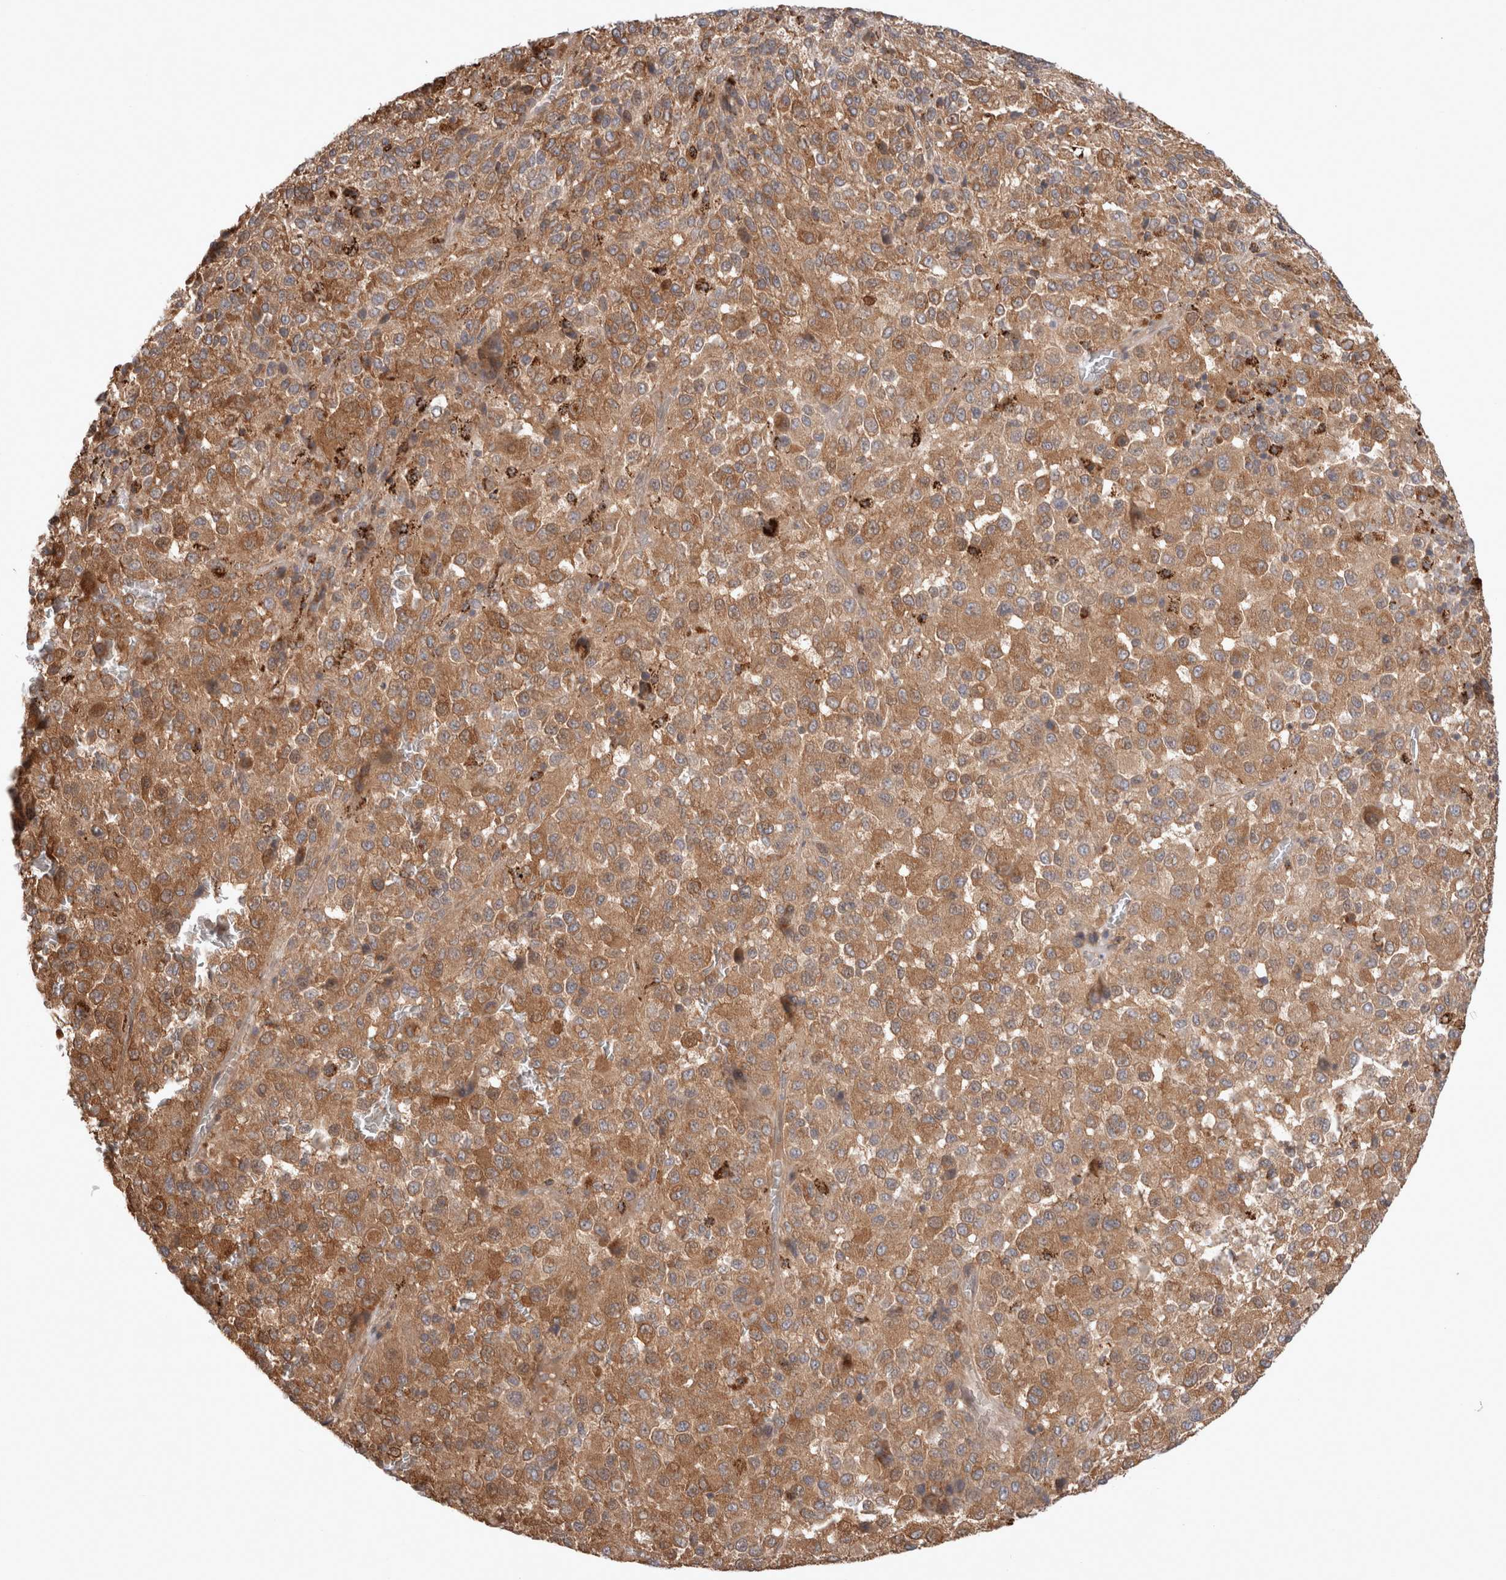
{"staining": {"intensity": "moderate", "quantity": ">75%", "location": "cytoplasmic/membranous"}, "tissue": "melanoma", "cell_type": "Tumor cells", "image_type": "cancer", "snomed": [{"axis": "morphology", "description": "Malignant melanoma, Metastatic site"}, {"axis": "topography", "description": "Lung"}], "caption": "Moderate cytoplasmic/membranous positivity is seen in approximately >75% of tumor cells in melanoma.", "gene": "HROB", "patient": {"sex": "male", "age": 64}}